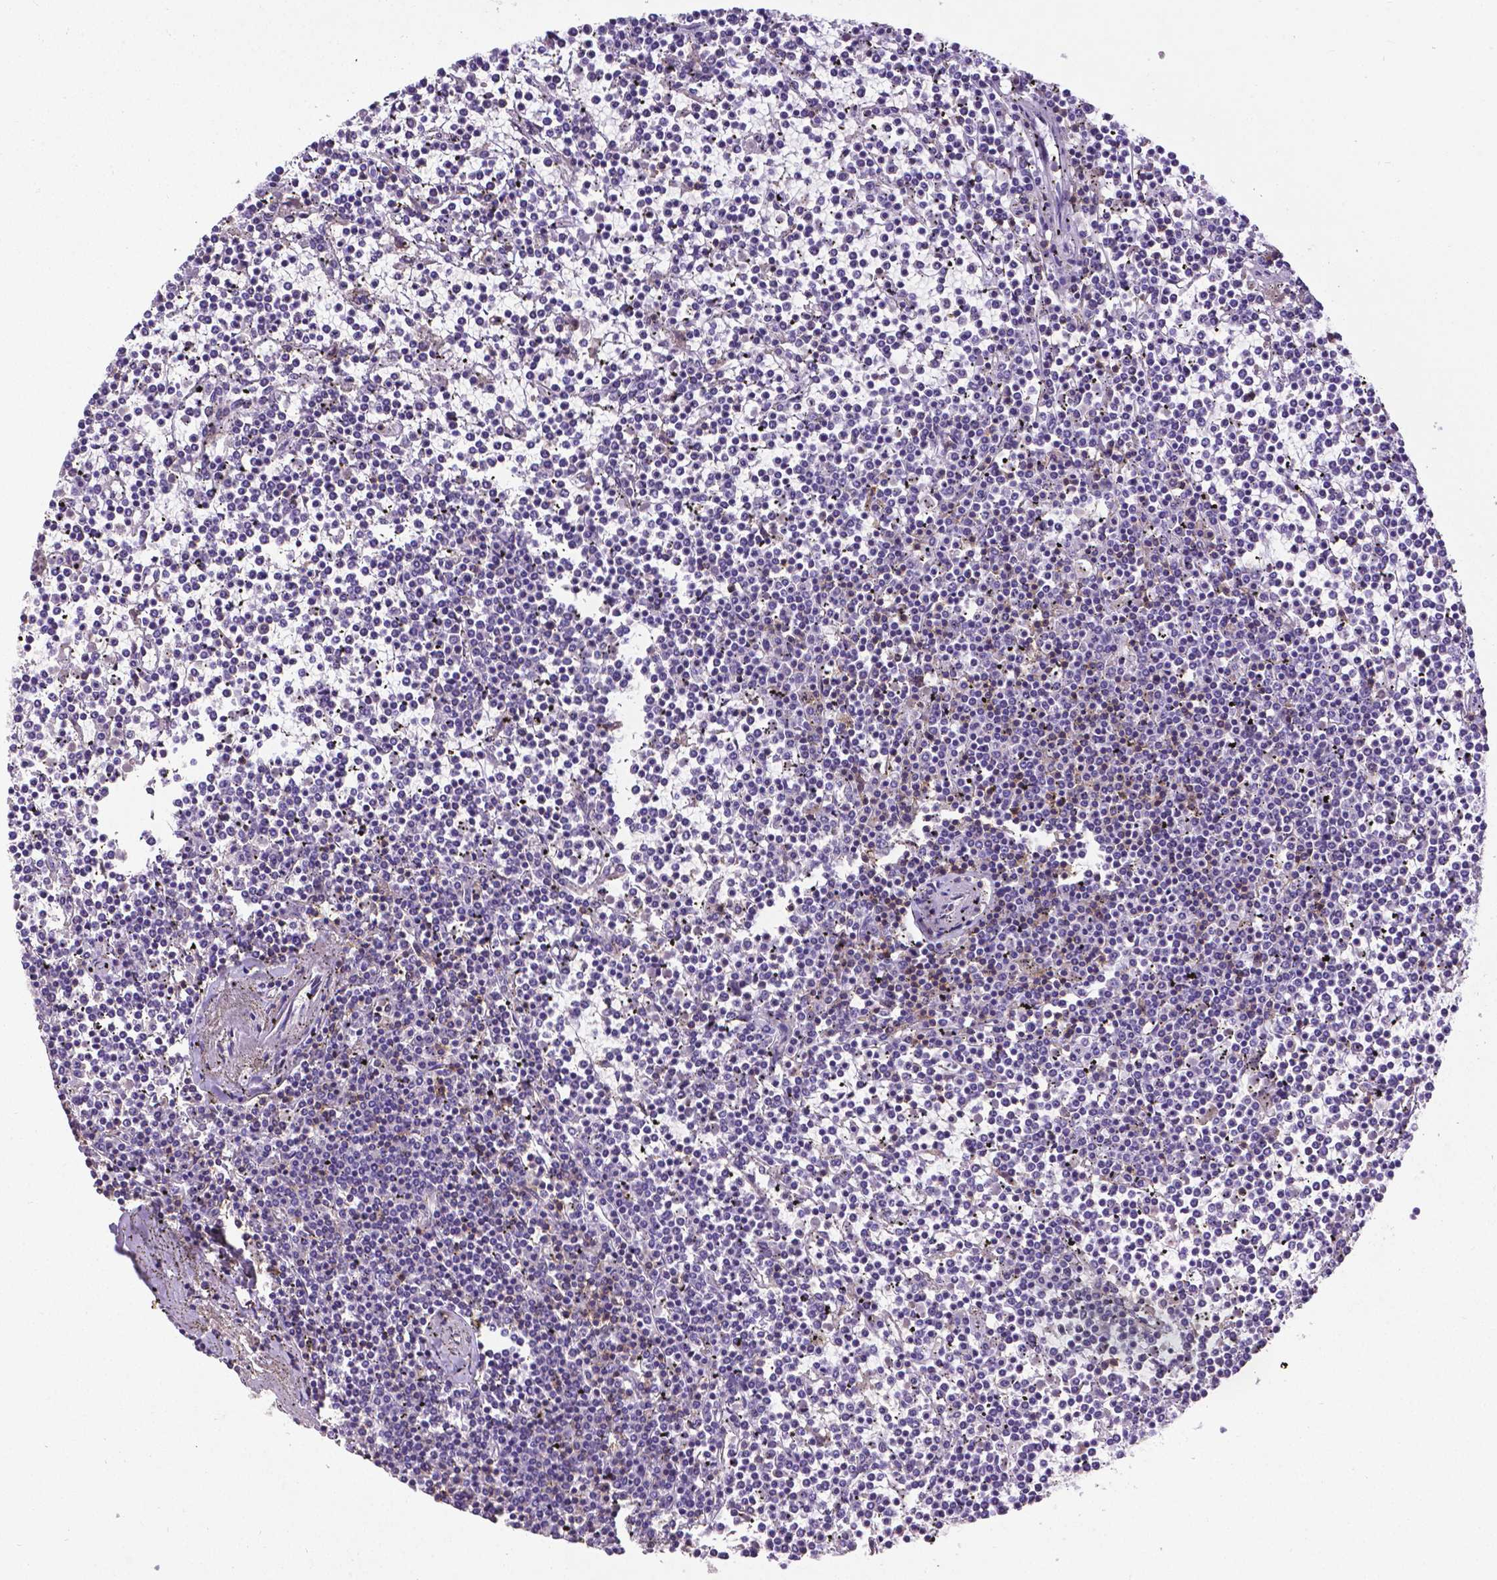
{"staining": {"intensity": "negative", "quantity": "none", "location": "none"}, "tissue": "lymphoma", "cell_type": "Tumor cells", "image_type": "cancer", "snomed": [{"axis": "morphology", "description": "Malignant lymphoma, non-Hodgkin's type, Low grade"}, {"axis": "topography", "description": "Spleen"}], "caption": "Immunohistochemical staining of human low-grade malignant lymphoma, non-Hodgkin's type demonstrates no significant staining in tumor cells. (DAB (3,3'-diaminobenzidine) immunohistochemistry with hematoxylin counter stain).", "gene": "CD4", "patient": {"sex": "female", "age": 19}}